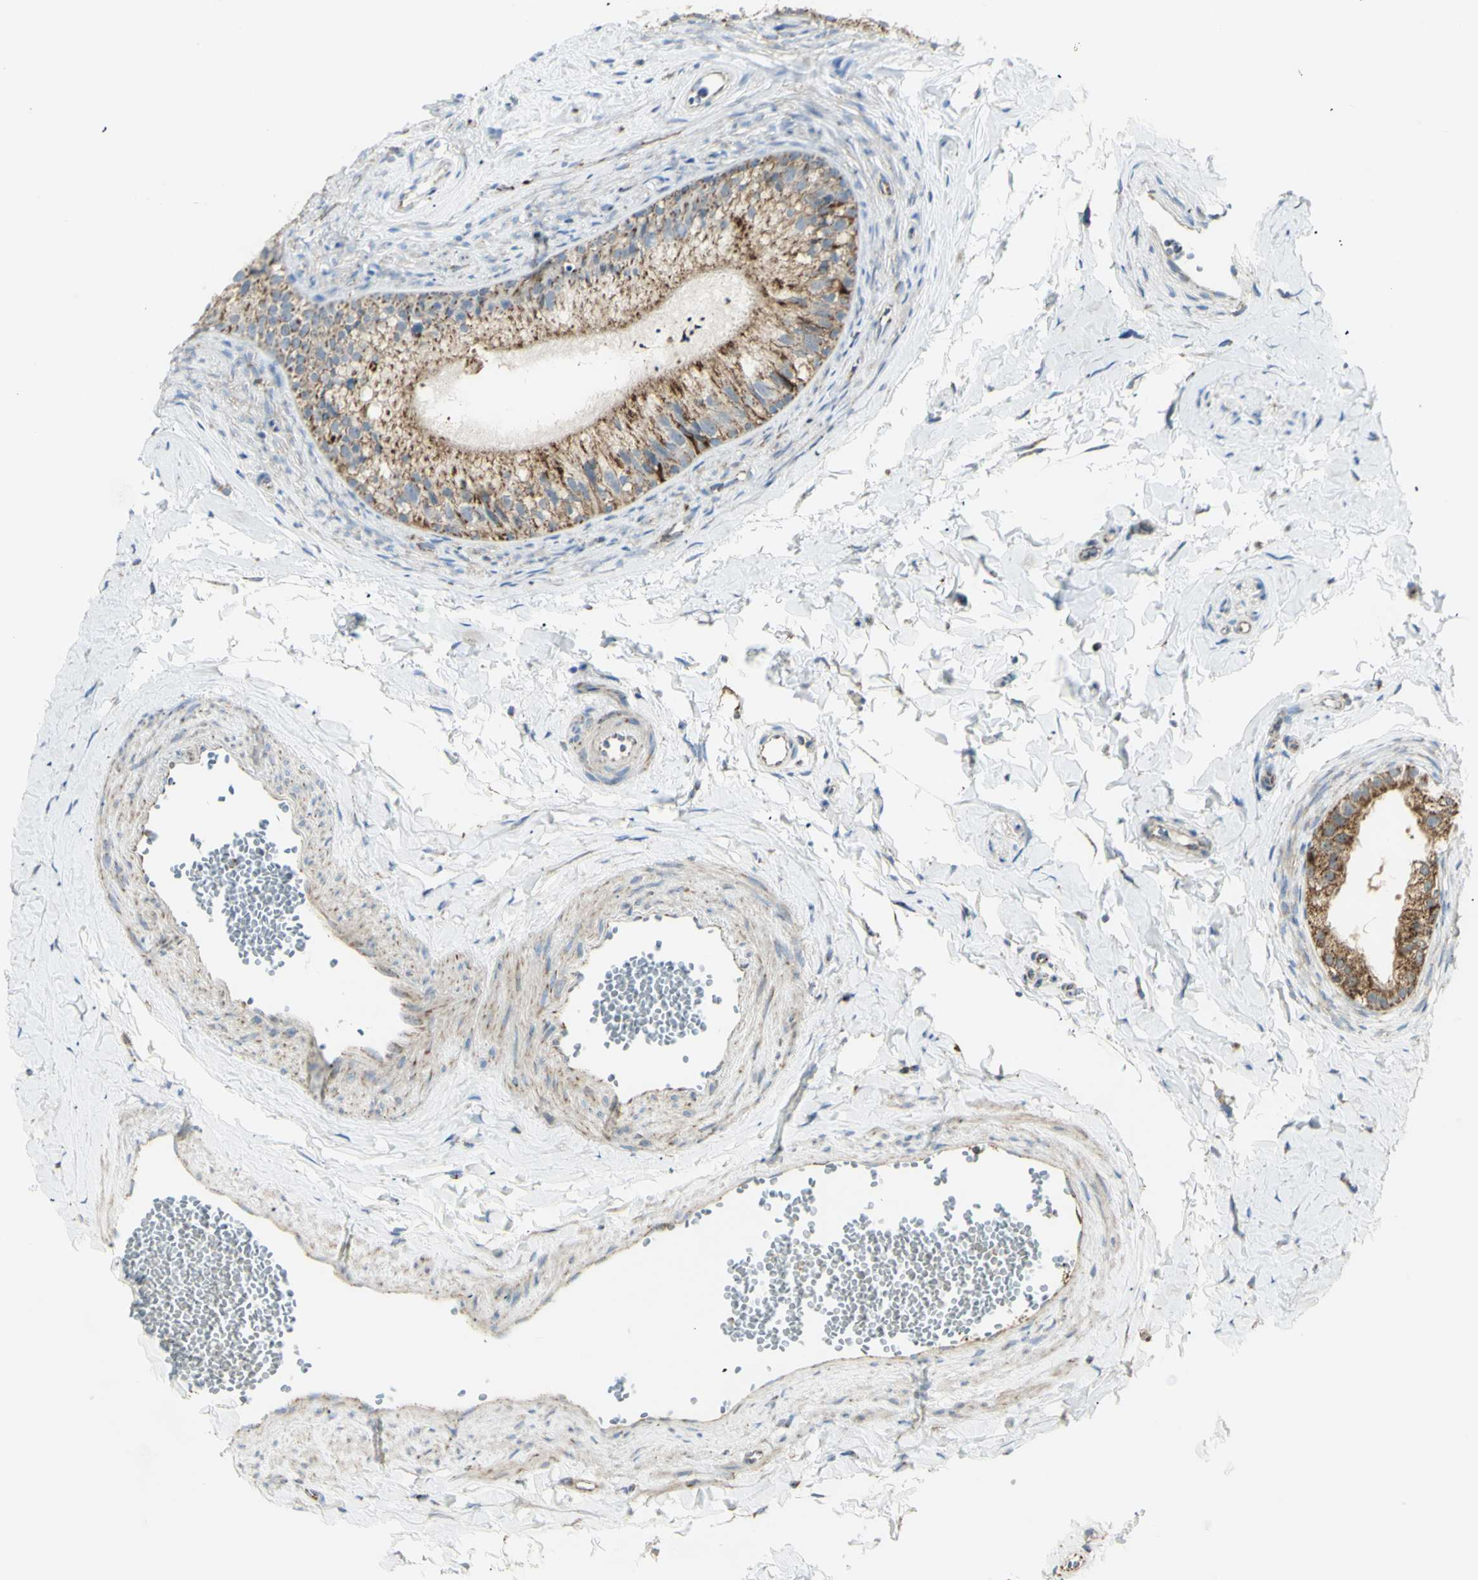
{"staining": {"intensity": "weak", "quantity": ">75%", "location": "cytoplasmic/membranous"}, "tissue": "epididymis", "cell_type": "Glandular cells", "image_type": "normal", "snomed": [{"axis": "morphology", "description": "Normal tissue, NOS"}, {"axis": "topography", "description": "Epididymis"}], "caption": "A high-resolution photomicrograph shows IHC staining of normal epididymis, which reveals weak cytoplasmic/membranous staining in approximately >75% of glandular cells. Nuclei are stained in blue.", "gene": "LETM1", "patient": {"sex": "male", "age": 56}}